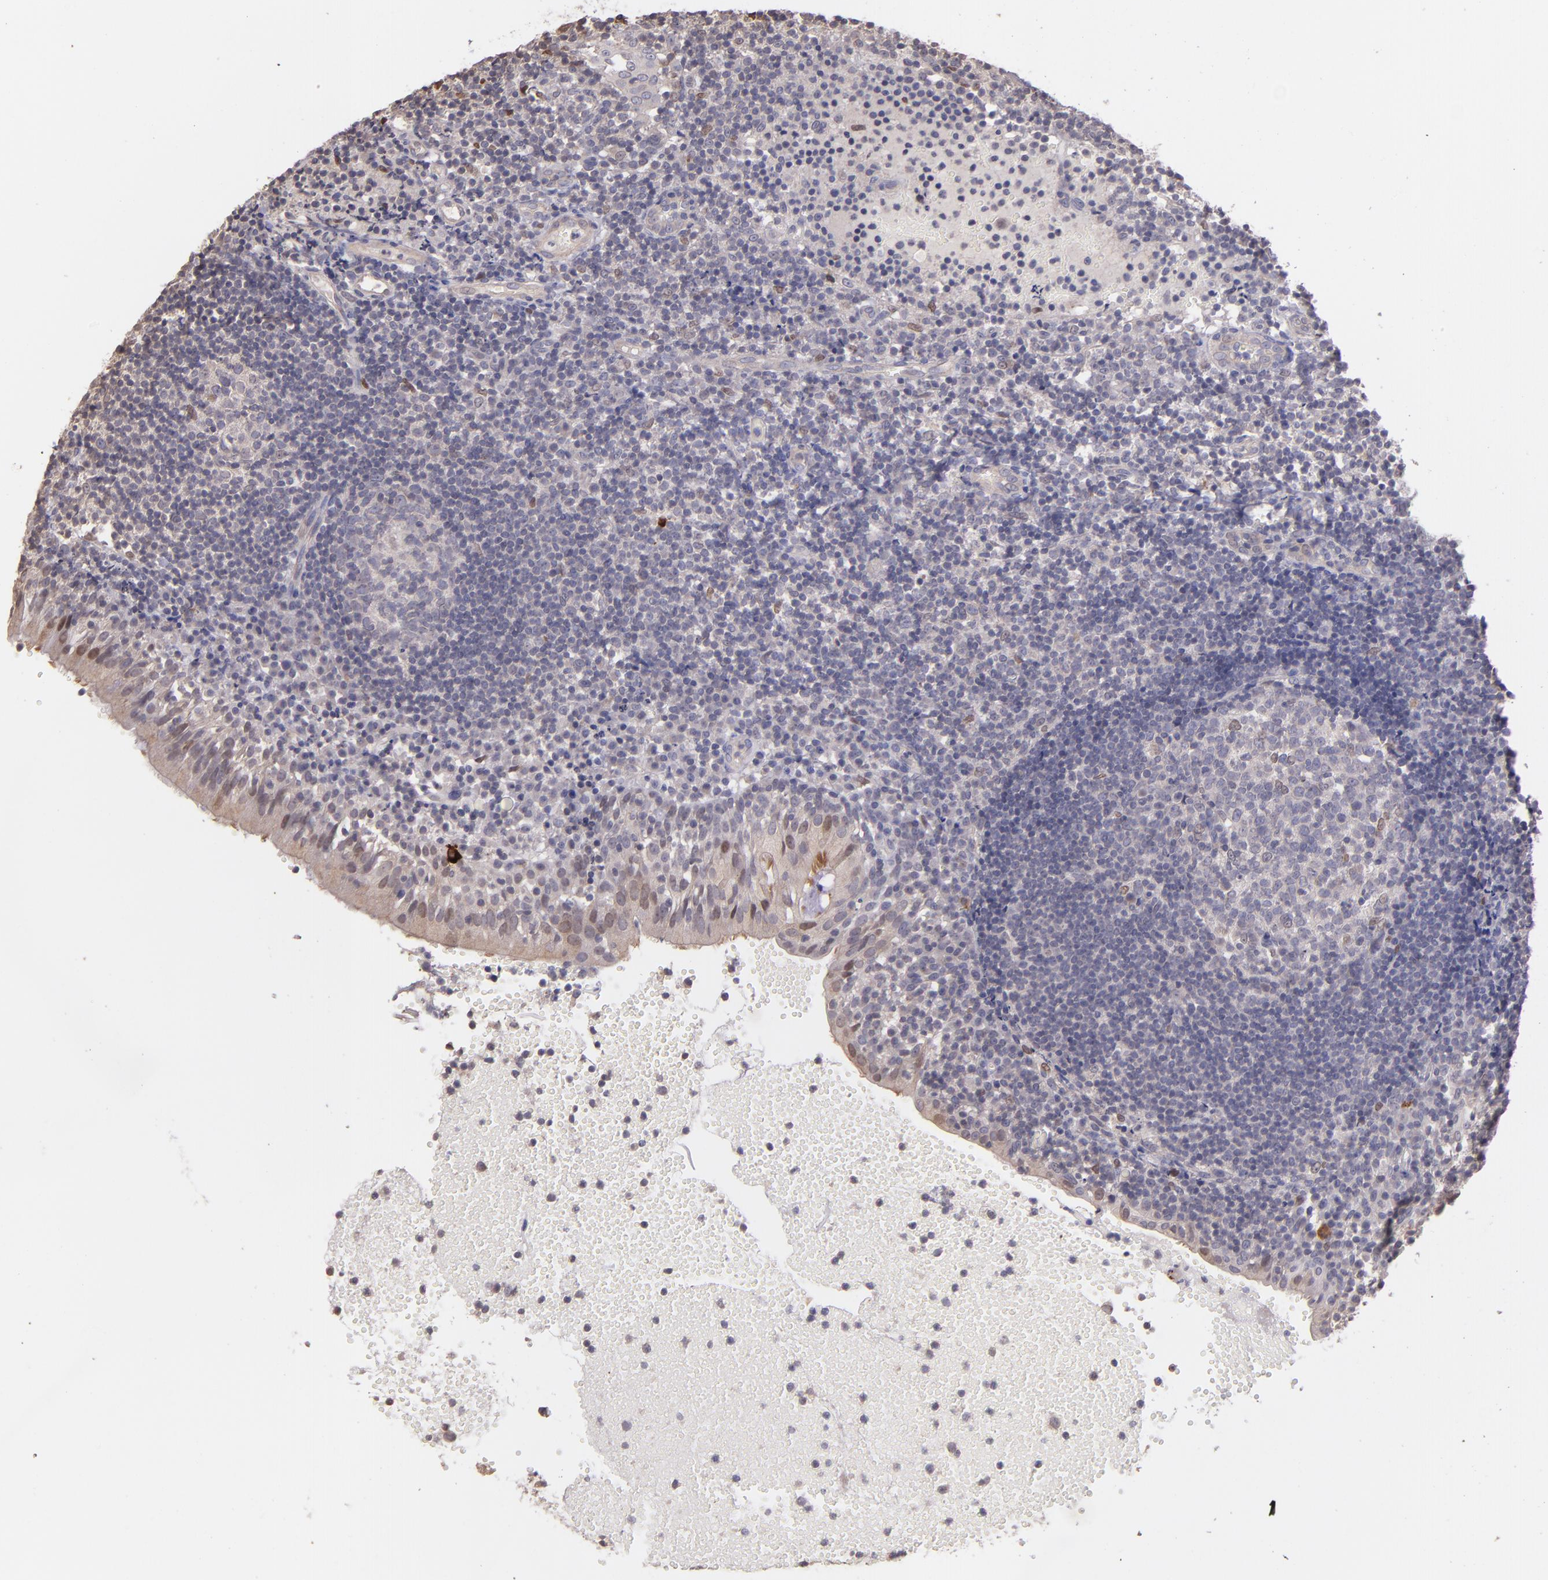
{"staining": {"intensity": "weak", "quantity": "<25%", "location": "cytoplasmic/membranous"}, "tissue": "tonsil", "cell_type": "Germinal center cells", "image_type": "normal", "snomed": [{"axis": "morphology", "description": "Normal tissue, NOS"}, {"axis": "topography", "description": "Tonsil"}], "caption": "This micrograph is of unremarkable tonsil stained with immunohistochemistry to label a protein in brown with the nuclei are counter-stained blue. There is no positivity in germinal center cells.", "gene": "NUP62CL", "patient": {"sex": "female", "age": 40}}